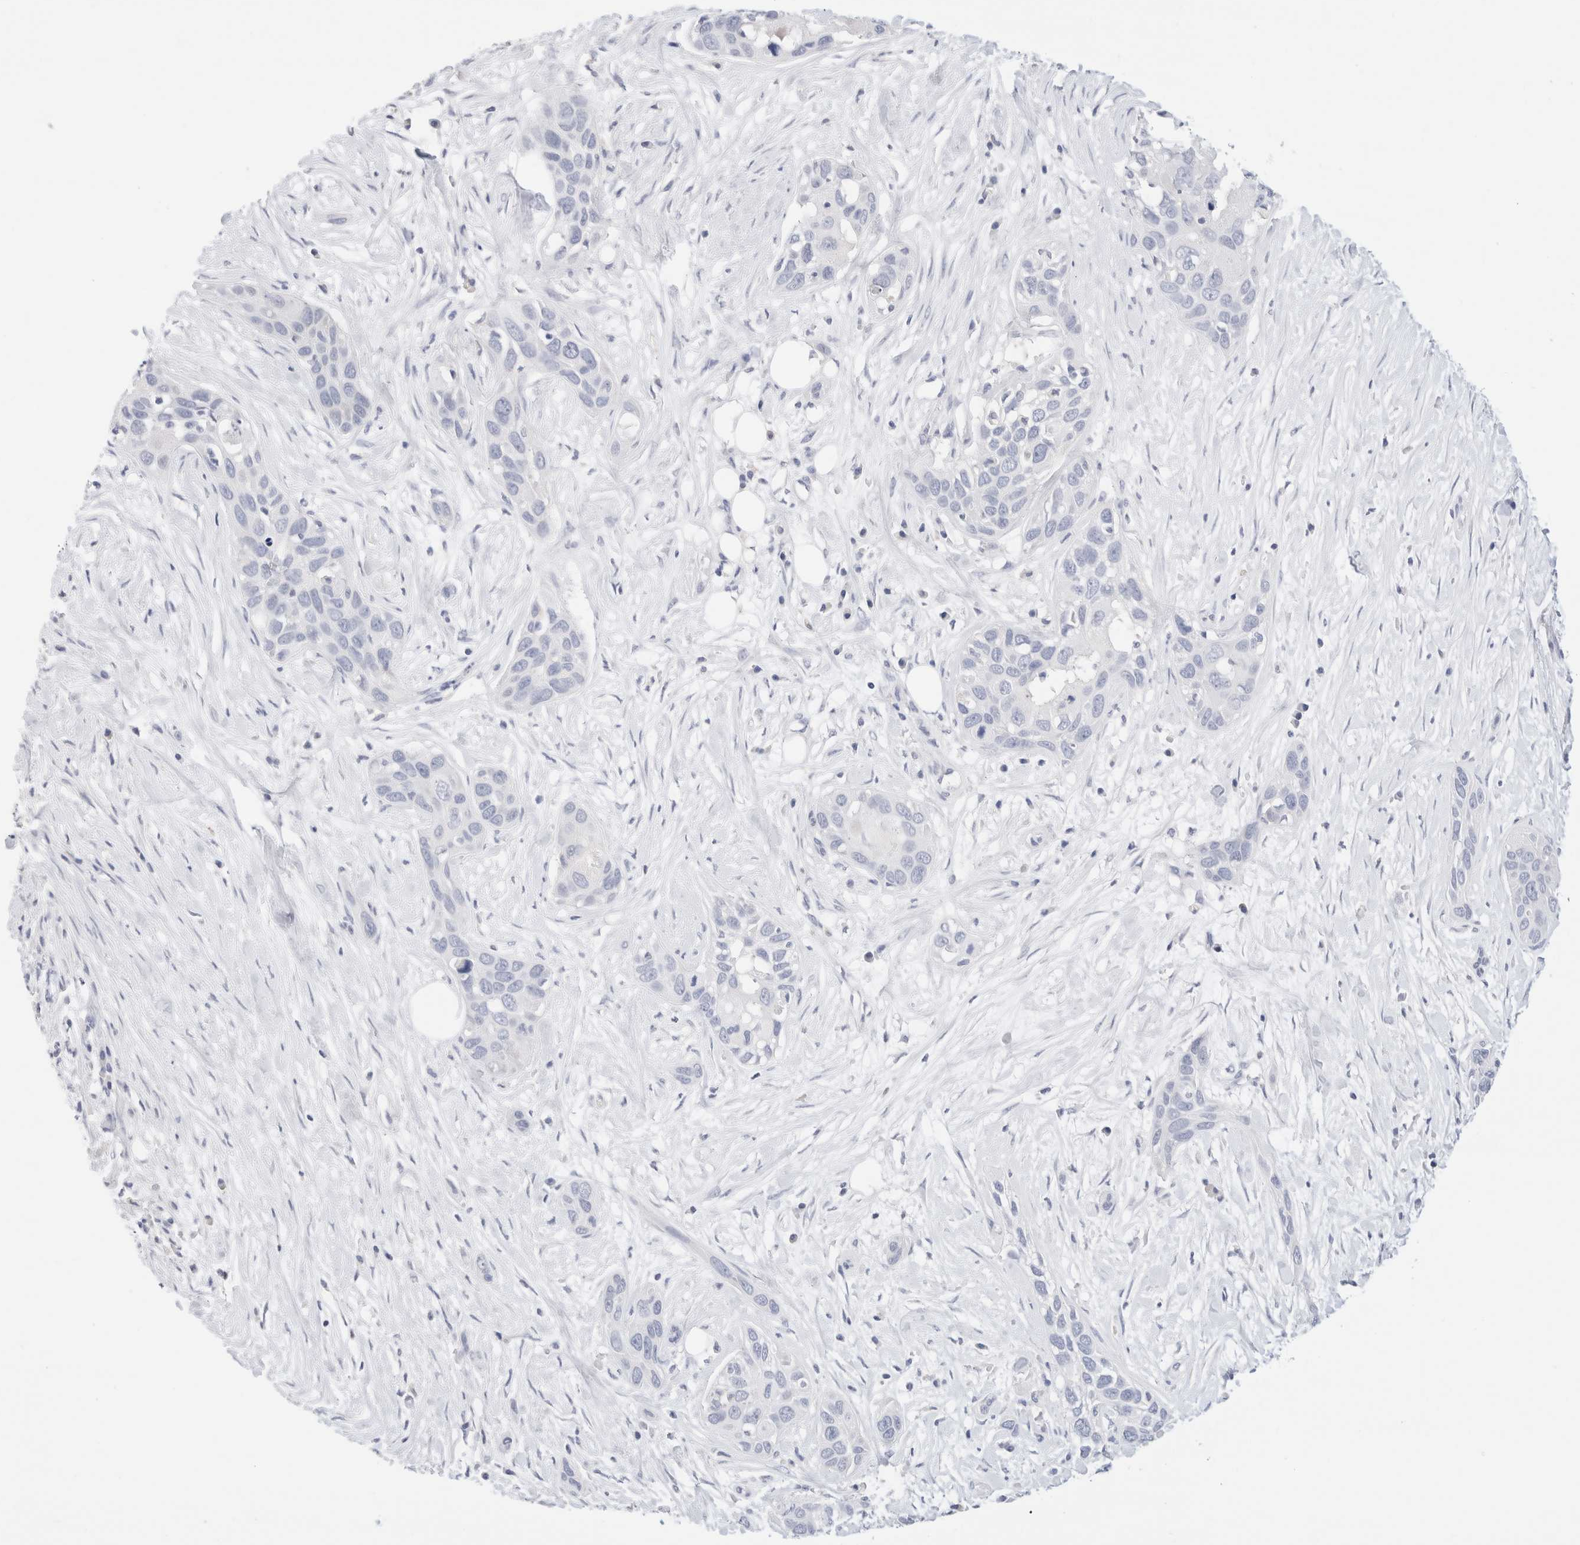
{"staining": {"intensity": "negative", "quantity": "none", "location": "none"}, "tissue": "pancreatic cancer", "cell_type": "Tumor cells", "image_type": "cancer", "snomed": [{"axis": "morphology", "description": "Adenocarcinoma, NOS"}, {"axis": "topography", "description": "Pancreas"}], "caption": "Immunohistochemistry (IHC) image of neoplastic tissue: pancreatic cancer (adenocarcinoma) stained with DAB demonstrates no significant protein expression in tumor cells. (Stains: DAB immunohistochemistry with hematoxylin counter stain, Microscopy: brightfield microscopy at high magnification).", "gene": "ADAM30", "patient": {"sex": "female", "age": 60}}